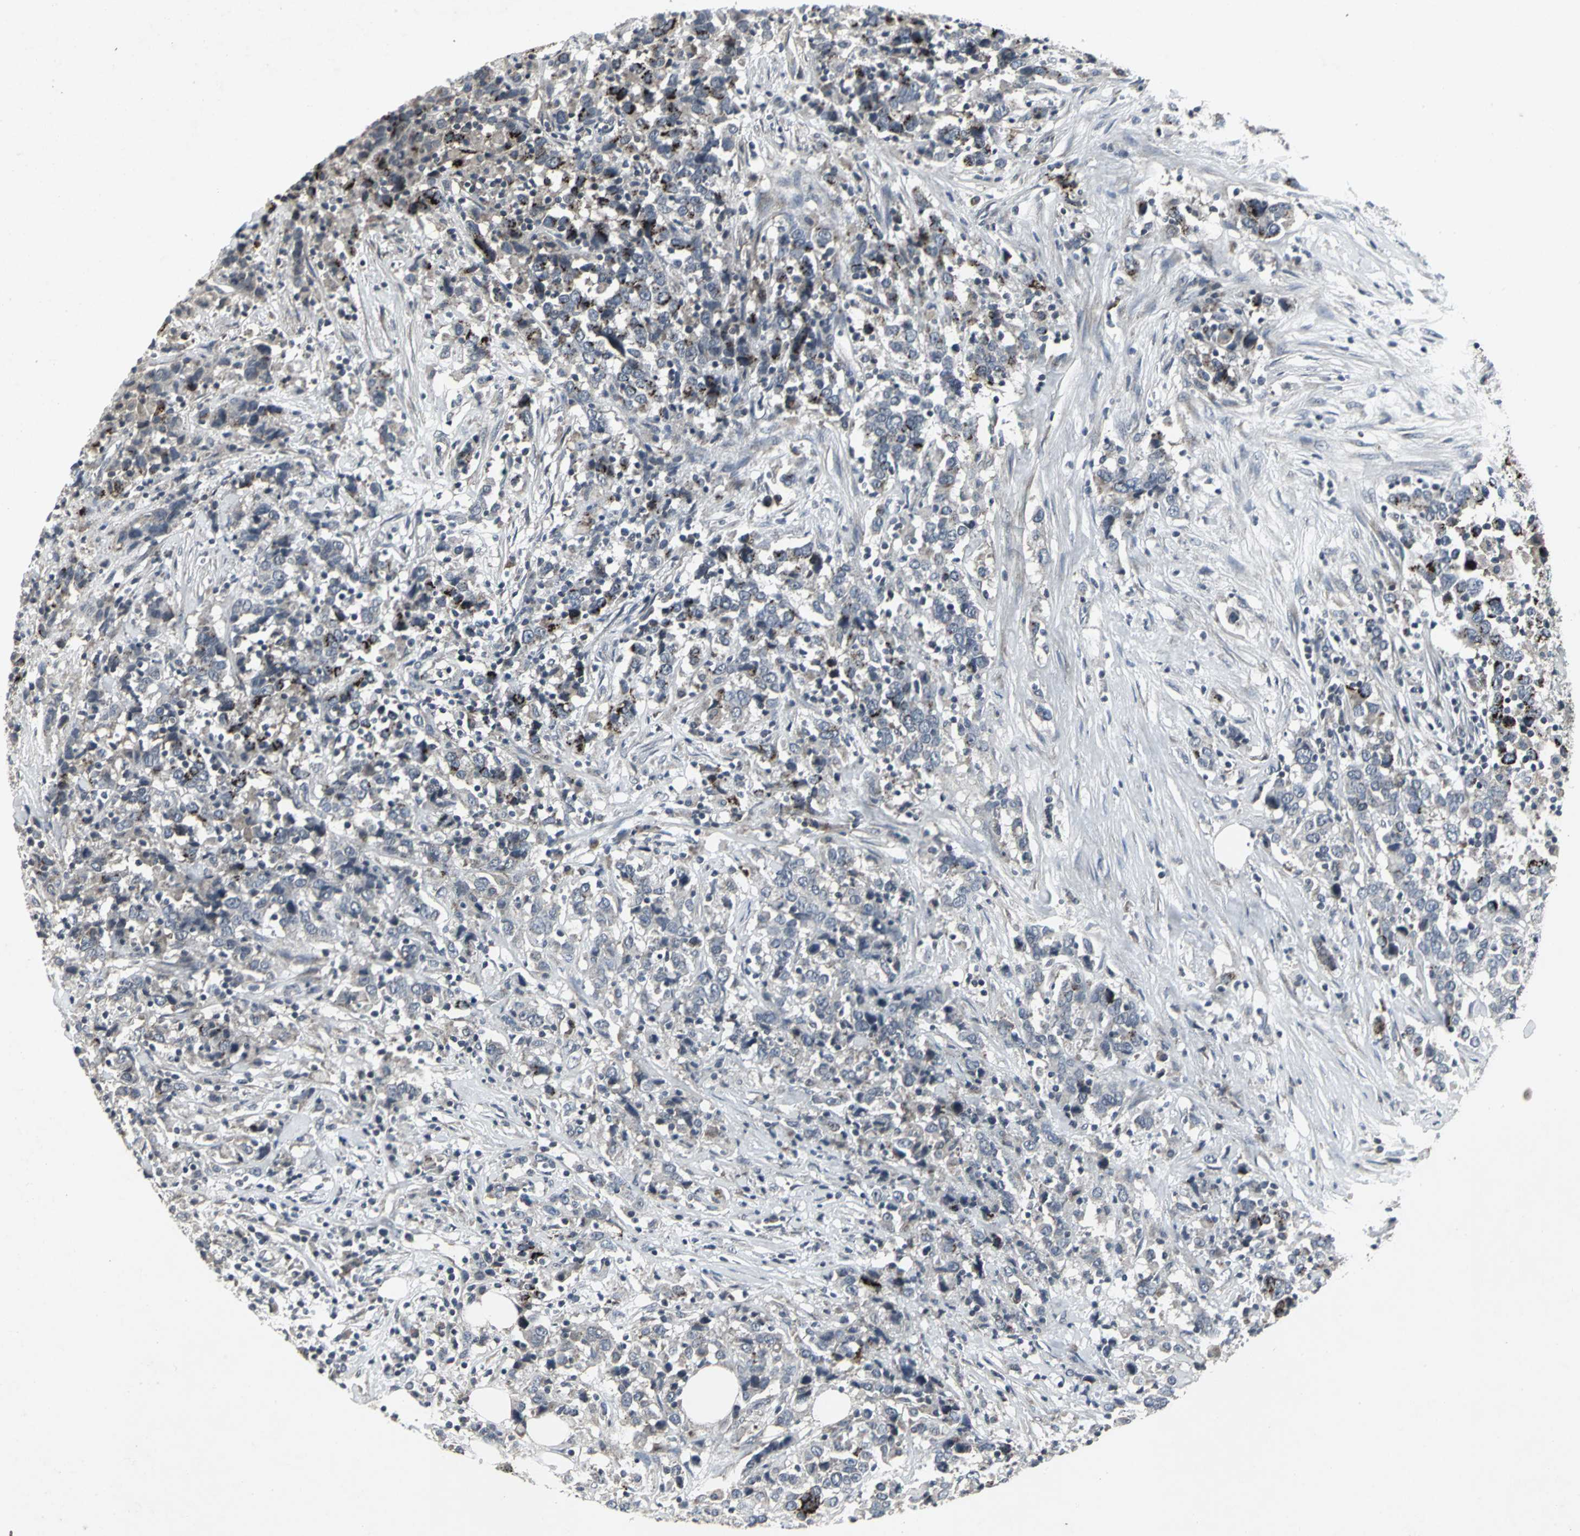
{"staining": {"intensity": "weak", "quantity": "<25%", "location": "cytoplasmic/membranous"}, "tissue": "urothelial cancer", "cell_type": "Tumor cells", "image_type": "cancer", "snomed": [{"axis": "morphology", "description": "Urothelial carcinoma, High grade"}, {"axis": "topography", "description": "Urinary bladder"}], "caption": "This photomicrograph is of urothelial carcinoma (high-grade) stained with IHC to label a protein in brown with the nuclei are counter-stained blue. There is no staining in tumor cells.", "gene": "BMP4", "patient": {"sex": "male", "age": 61}}